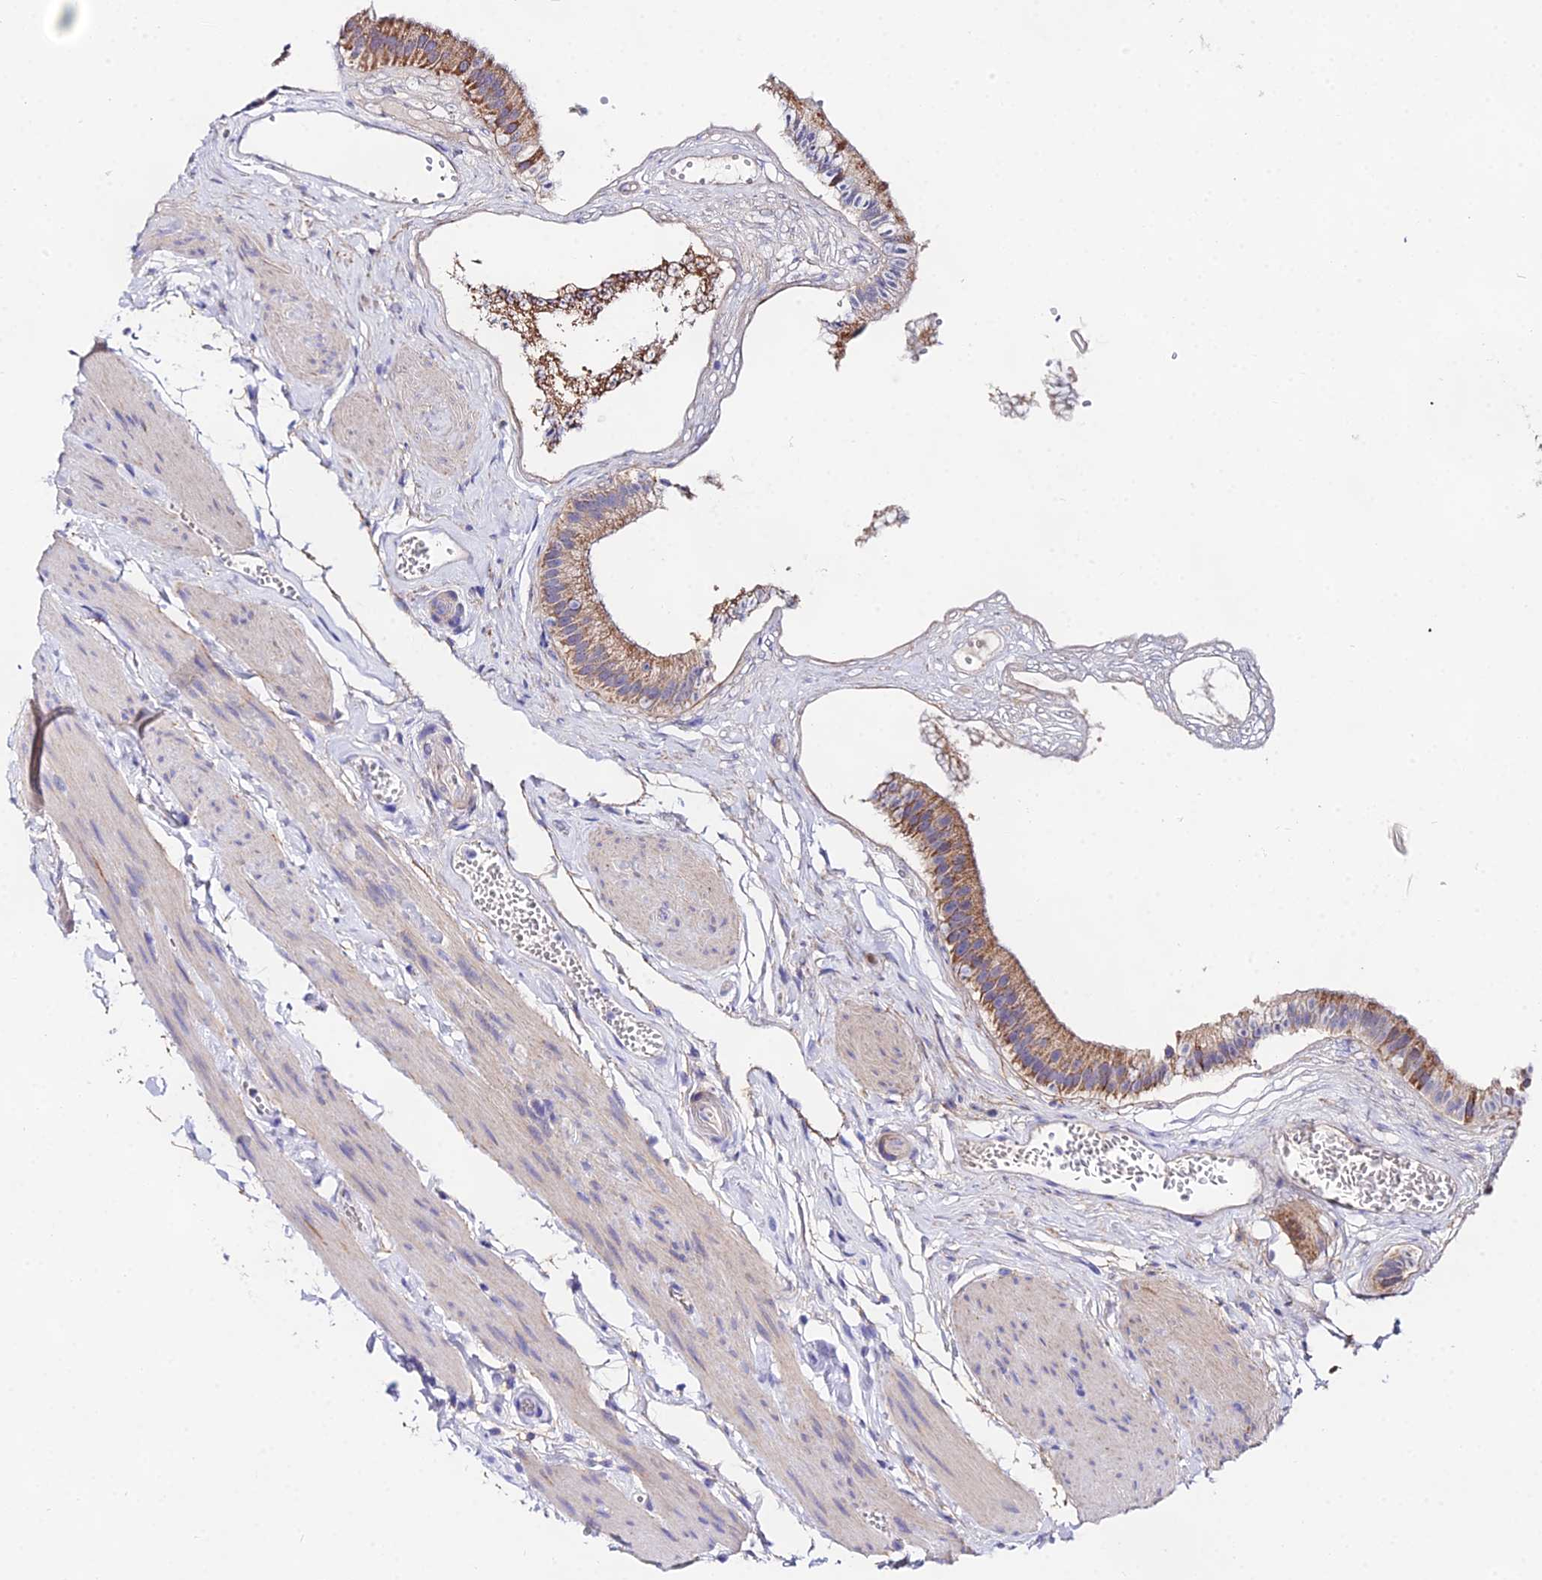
{"staining": {"intensity": "moderate", "quantity": ">75%", "location": "cytoplasmic/membranous"}, "tissue": "gallbladder", "cell_type": "Glandular cells", "image_type": "normal", "snomed": [{"axis": "morphology", "description": "Normal tissue, NOS"}, {"axis": "topography", "description": "Gallbladder"}], "caption": "An image showing moderate cytoplasmic/membranous expression in approximately >75% of glandular cells in benign gallbladder, as visualized by brown immunohistochemical staining.", "gene": "PPP2R2A", "patient": {"sex": "female", "age": 54}}